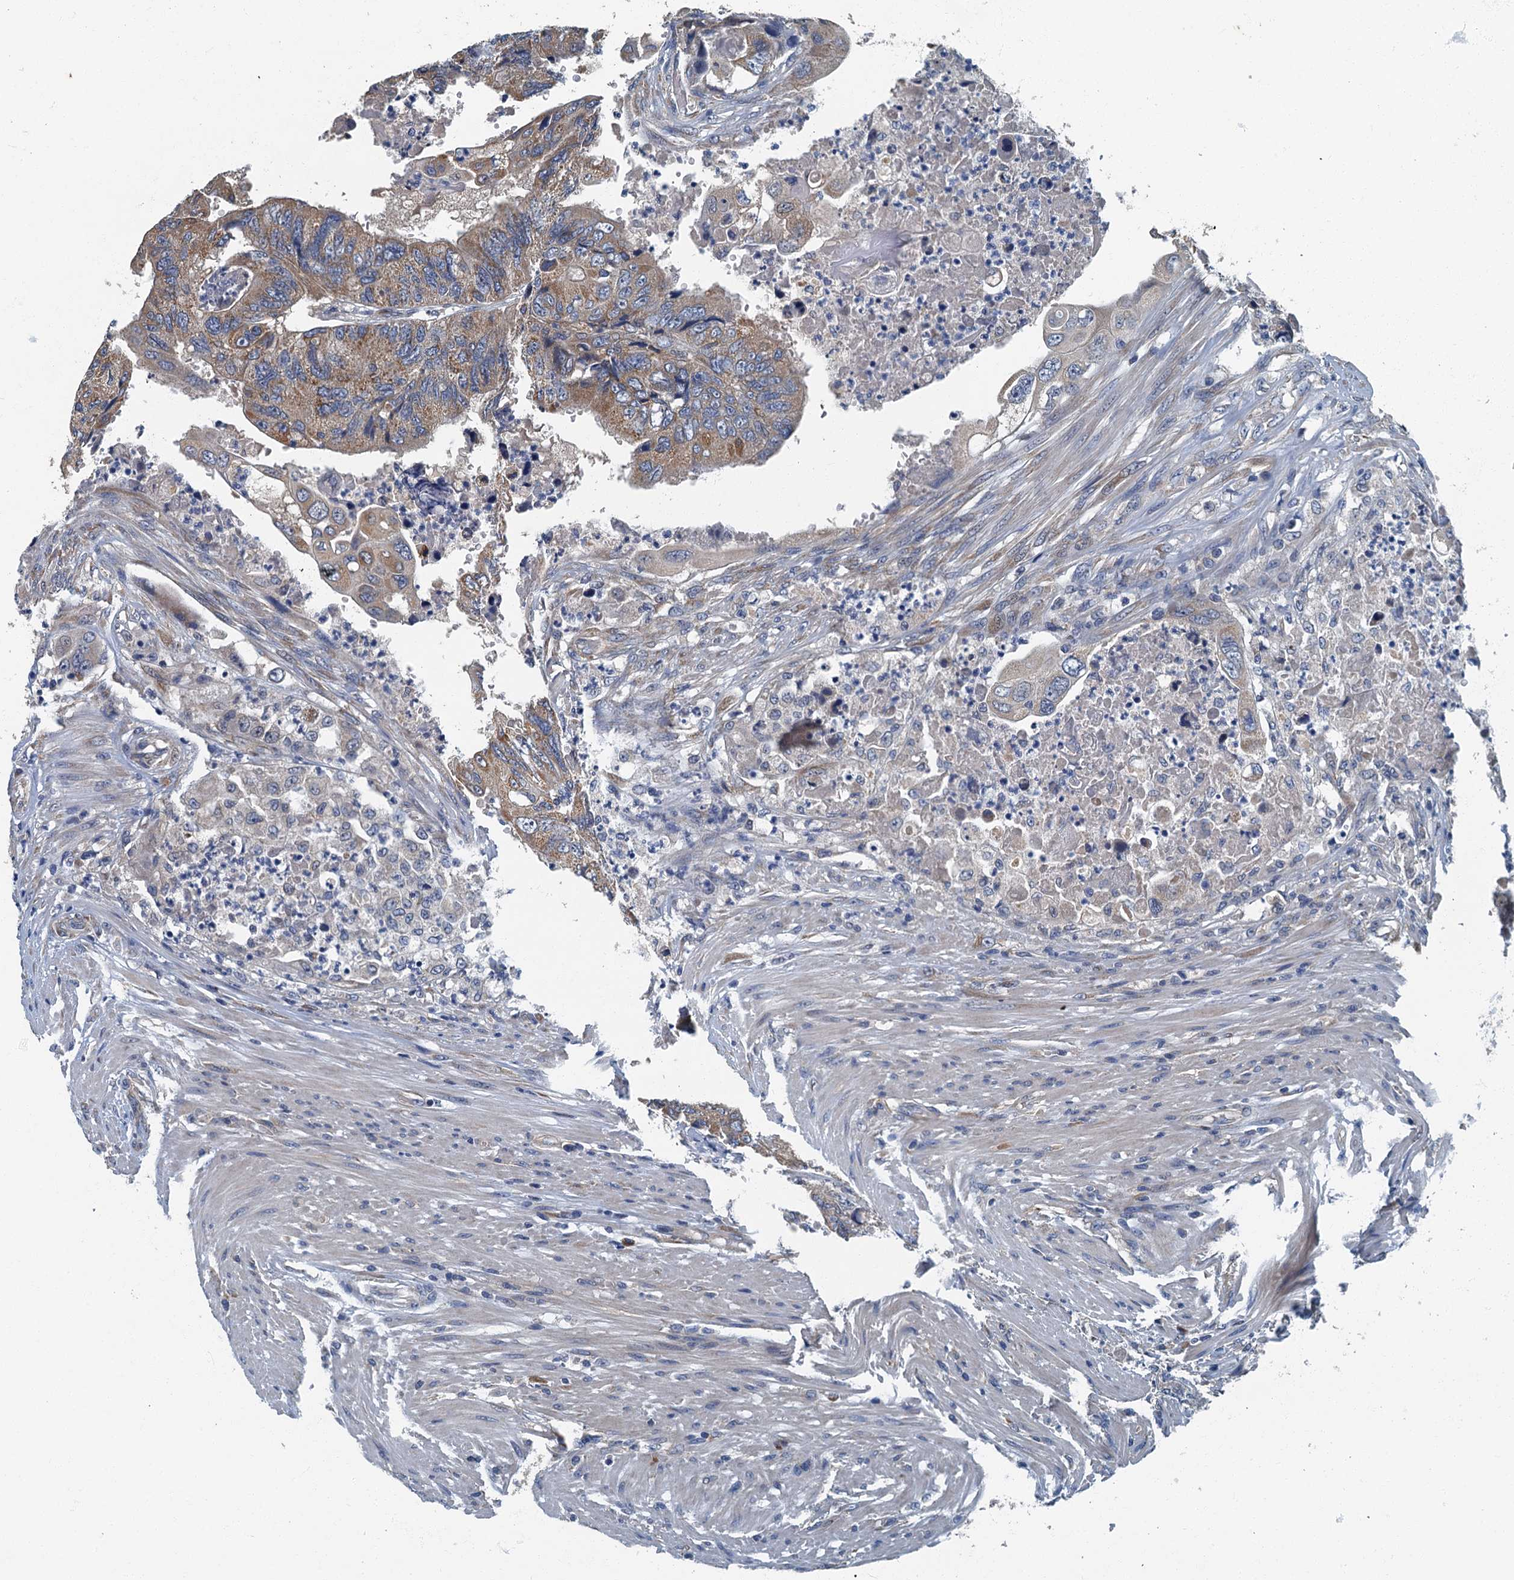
{"staining": {"intensity": "weak", "quantity": ">75%", "location": "cytoplasmic/membranous"}, "tissue": "colorectal cancer", "cell_type": "Tumor cells", "image_type": "cancer", "snomed": [{"axis": "morphology", "description": "Adenocarcinoma, NOS"}, {"axis": "topography", "description": "Rectum"}], "caption": "Immunohistochemical staining of human colorectal cancer exhibits weak cytoplasmic/membranous protein staining in about >75% of tumor cells.", "gene": "DDX49", "patient": {"sex": "male", "age": 63}}